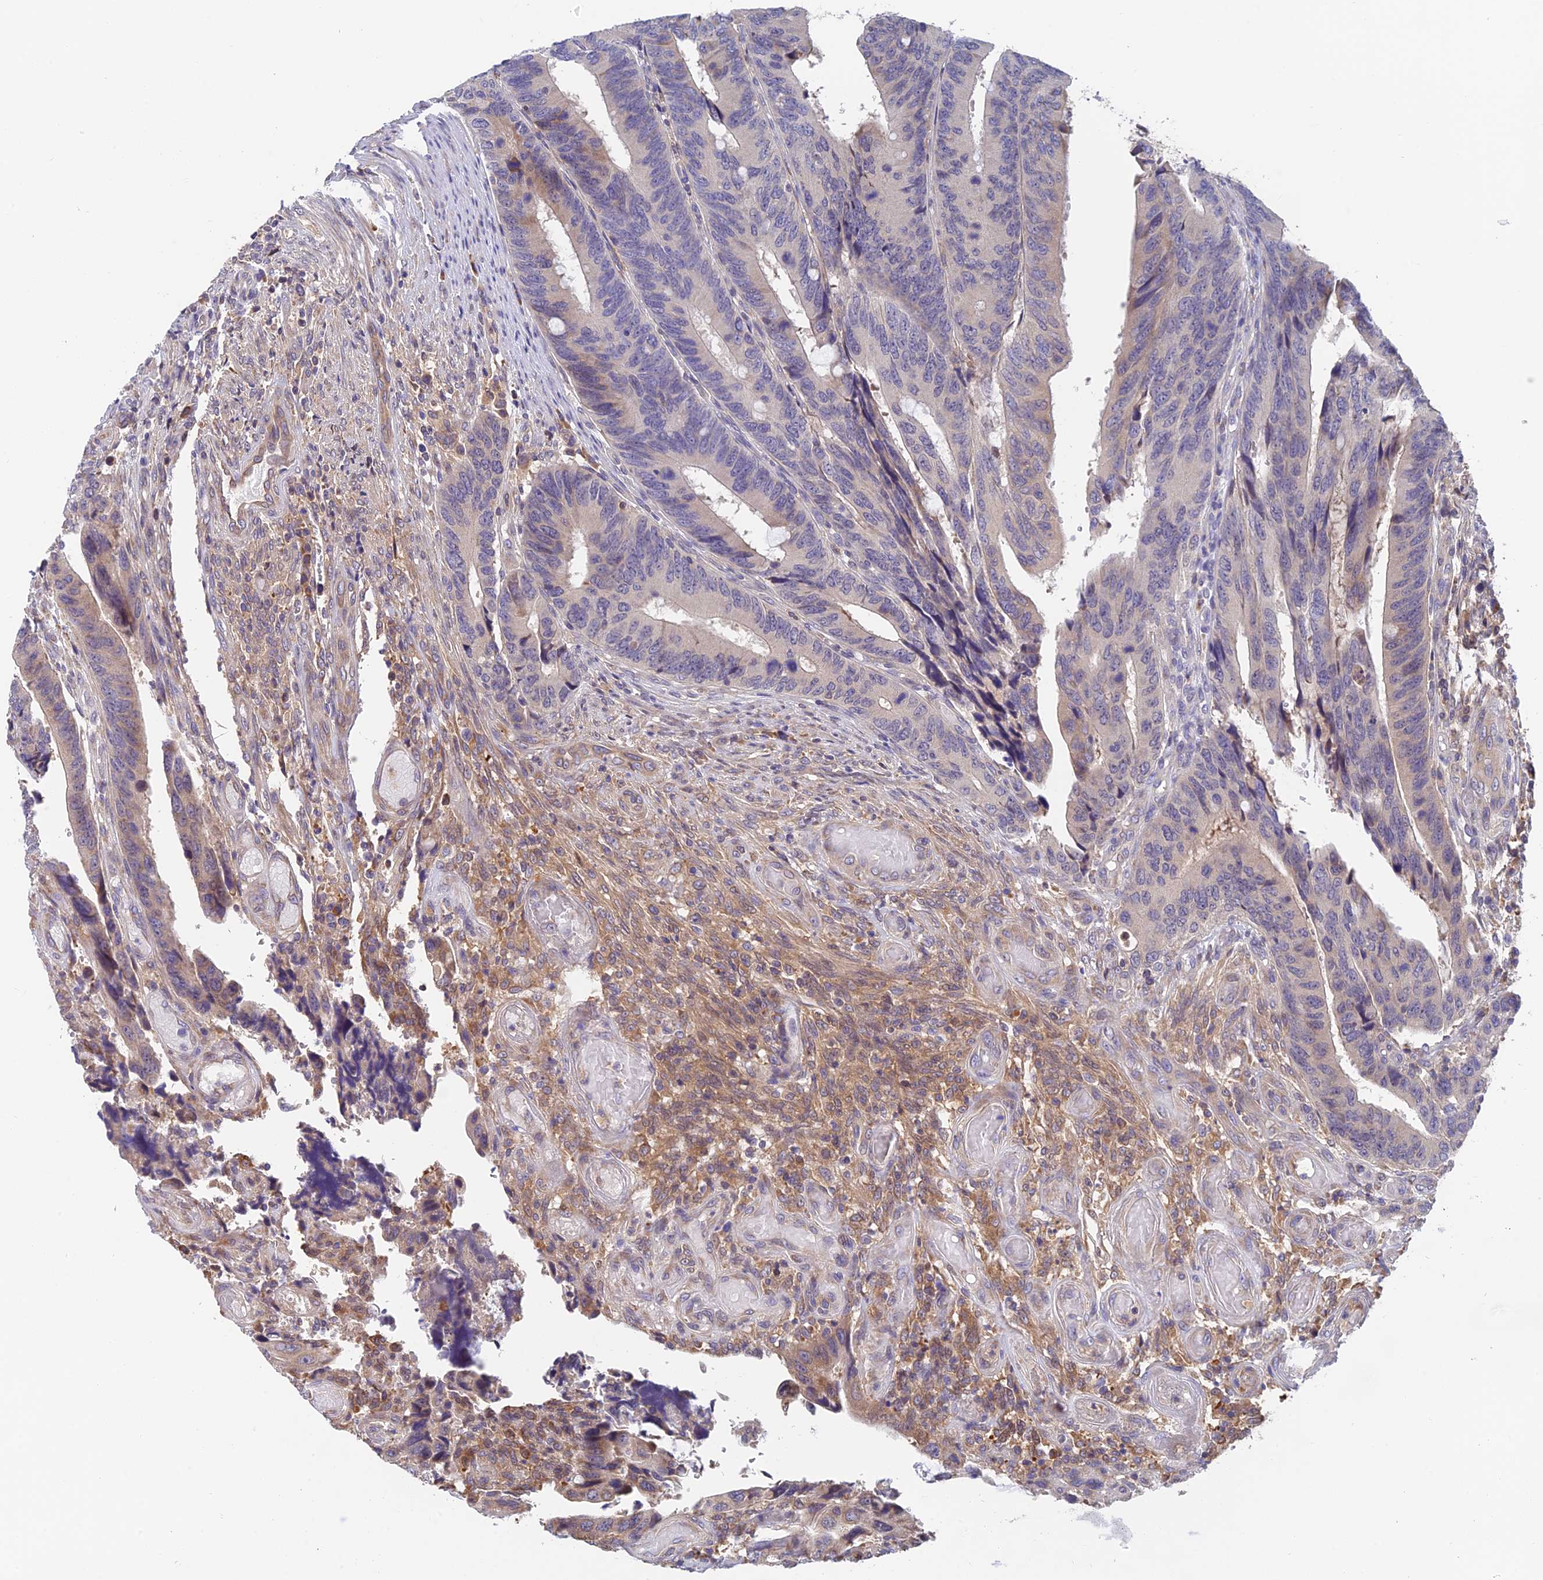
{"staining": {"intensity": "weak", "quantity": "<25%", "location": "cytoplasmic/membranous"}, "tissue": "colorectal cancer", "cell_type": "Tumor cells", "image_type": "cancer", "snomed": [{"axis": "morphology", "description": "Adenocarcinoma, NOS"}, {"axis": "topography", "description": "Colon"}], "caption": "Tumor cells show no significant expression in colorectal adenocarcinoma. The staining was performed using DAB (3,3'-diaminobenzidine) to visualize the protein expression in brown, while the nuclei were stained in blue with hematoxylin (Magnification: 20x).", "gene": "IPO5", "patient": {"sex": "male", "age": 87}}